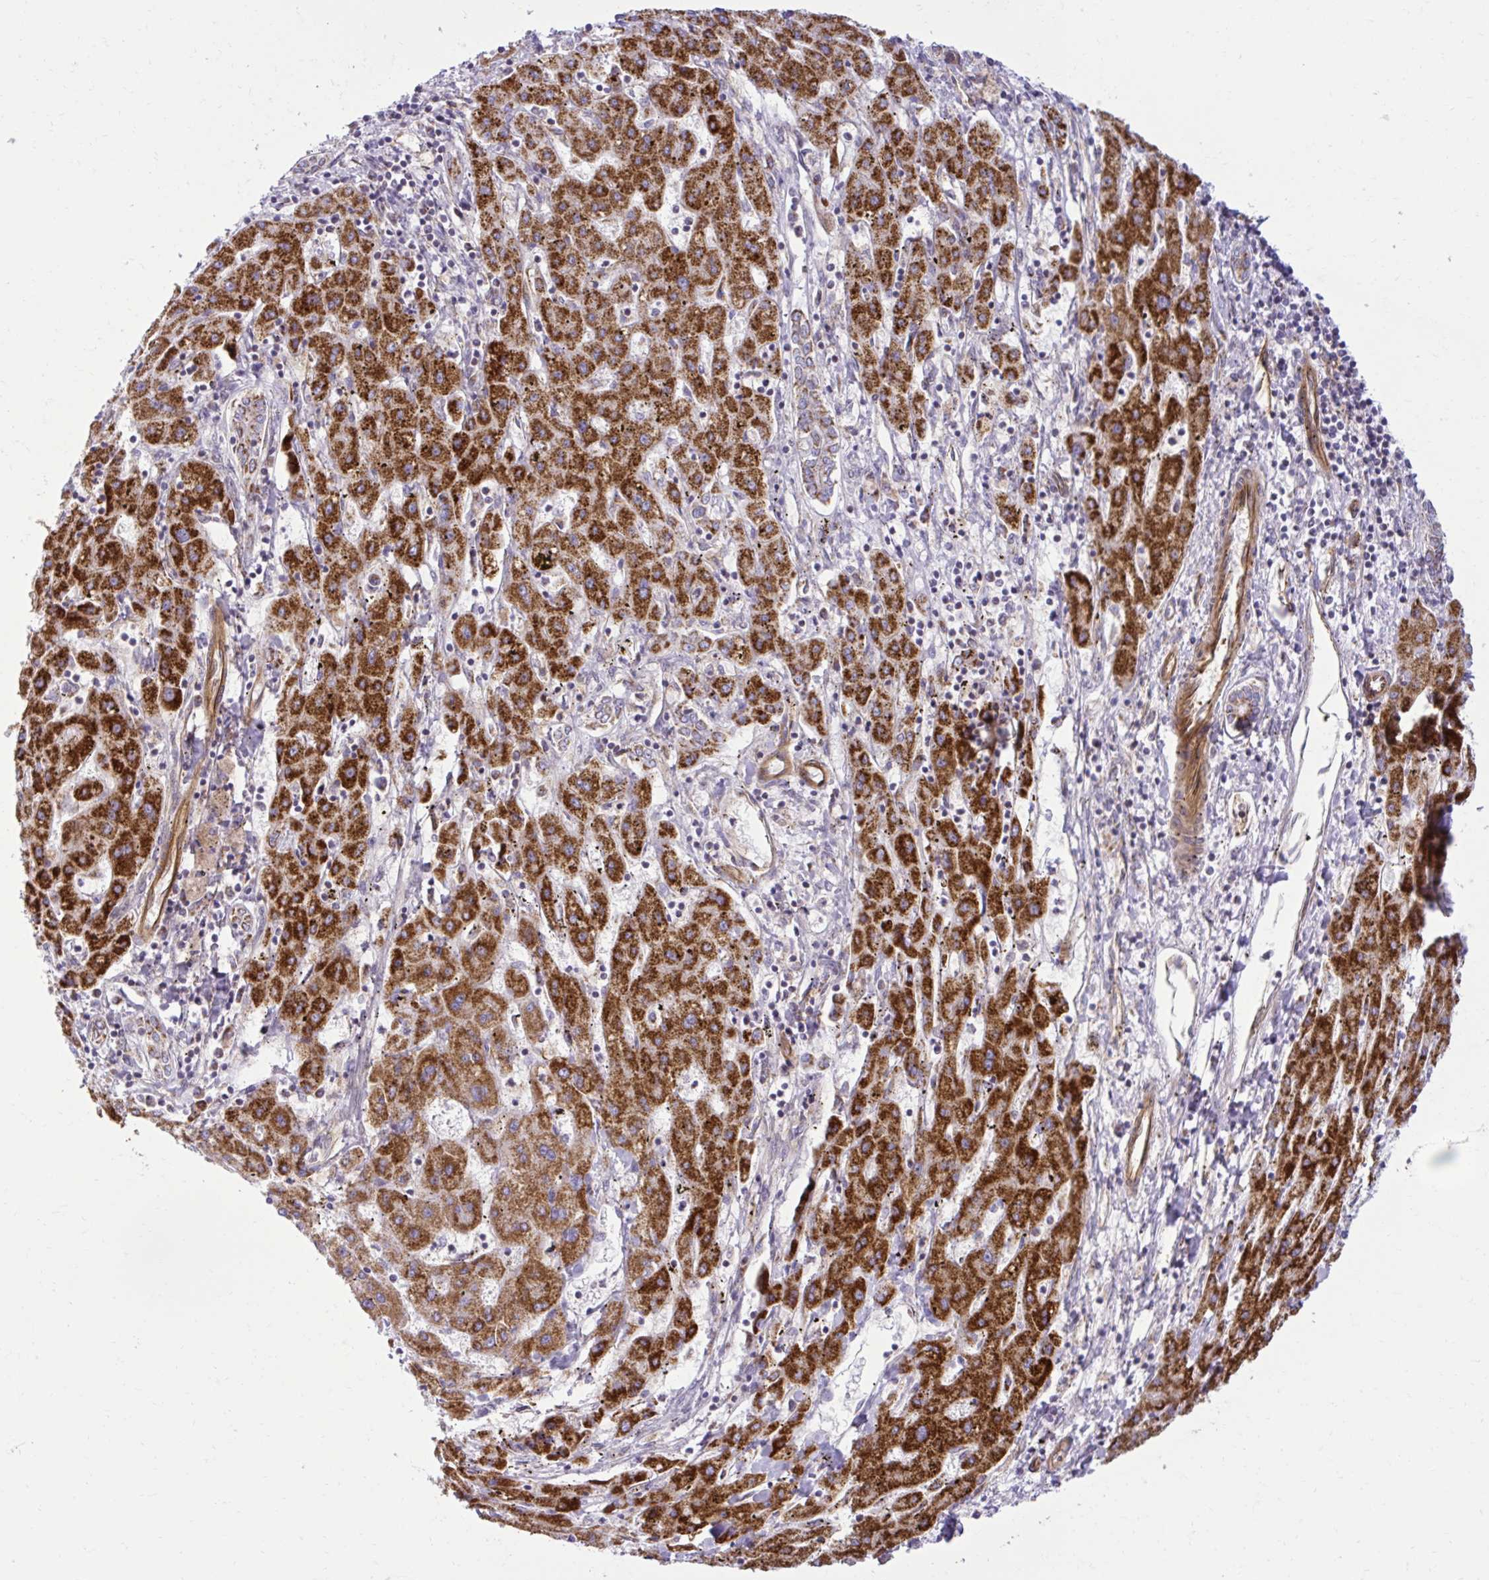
{"staining": {"intensity": "strong", "quantity": ">75%", "location": "cytoplasmic/membranous"}, "tissue": "liver cancer", "cell_type": "Tumor cells", "image_type": "cancer", "snomed": [{"axis": "morphology", "description": "Carcinoma, Hepatocellular, NOS"}, {"axis": "topography", "description": "Liver"}], "caption": "Brown immunohistochemical staining in human liver cancer exhibits strong cytoplasmic/membranous expression in approximately >75% of tumor cells.", "gene": "LIMS1", "patient": {"sex": "male", "age": 72}}